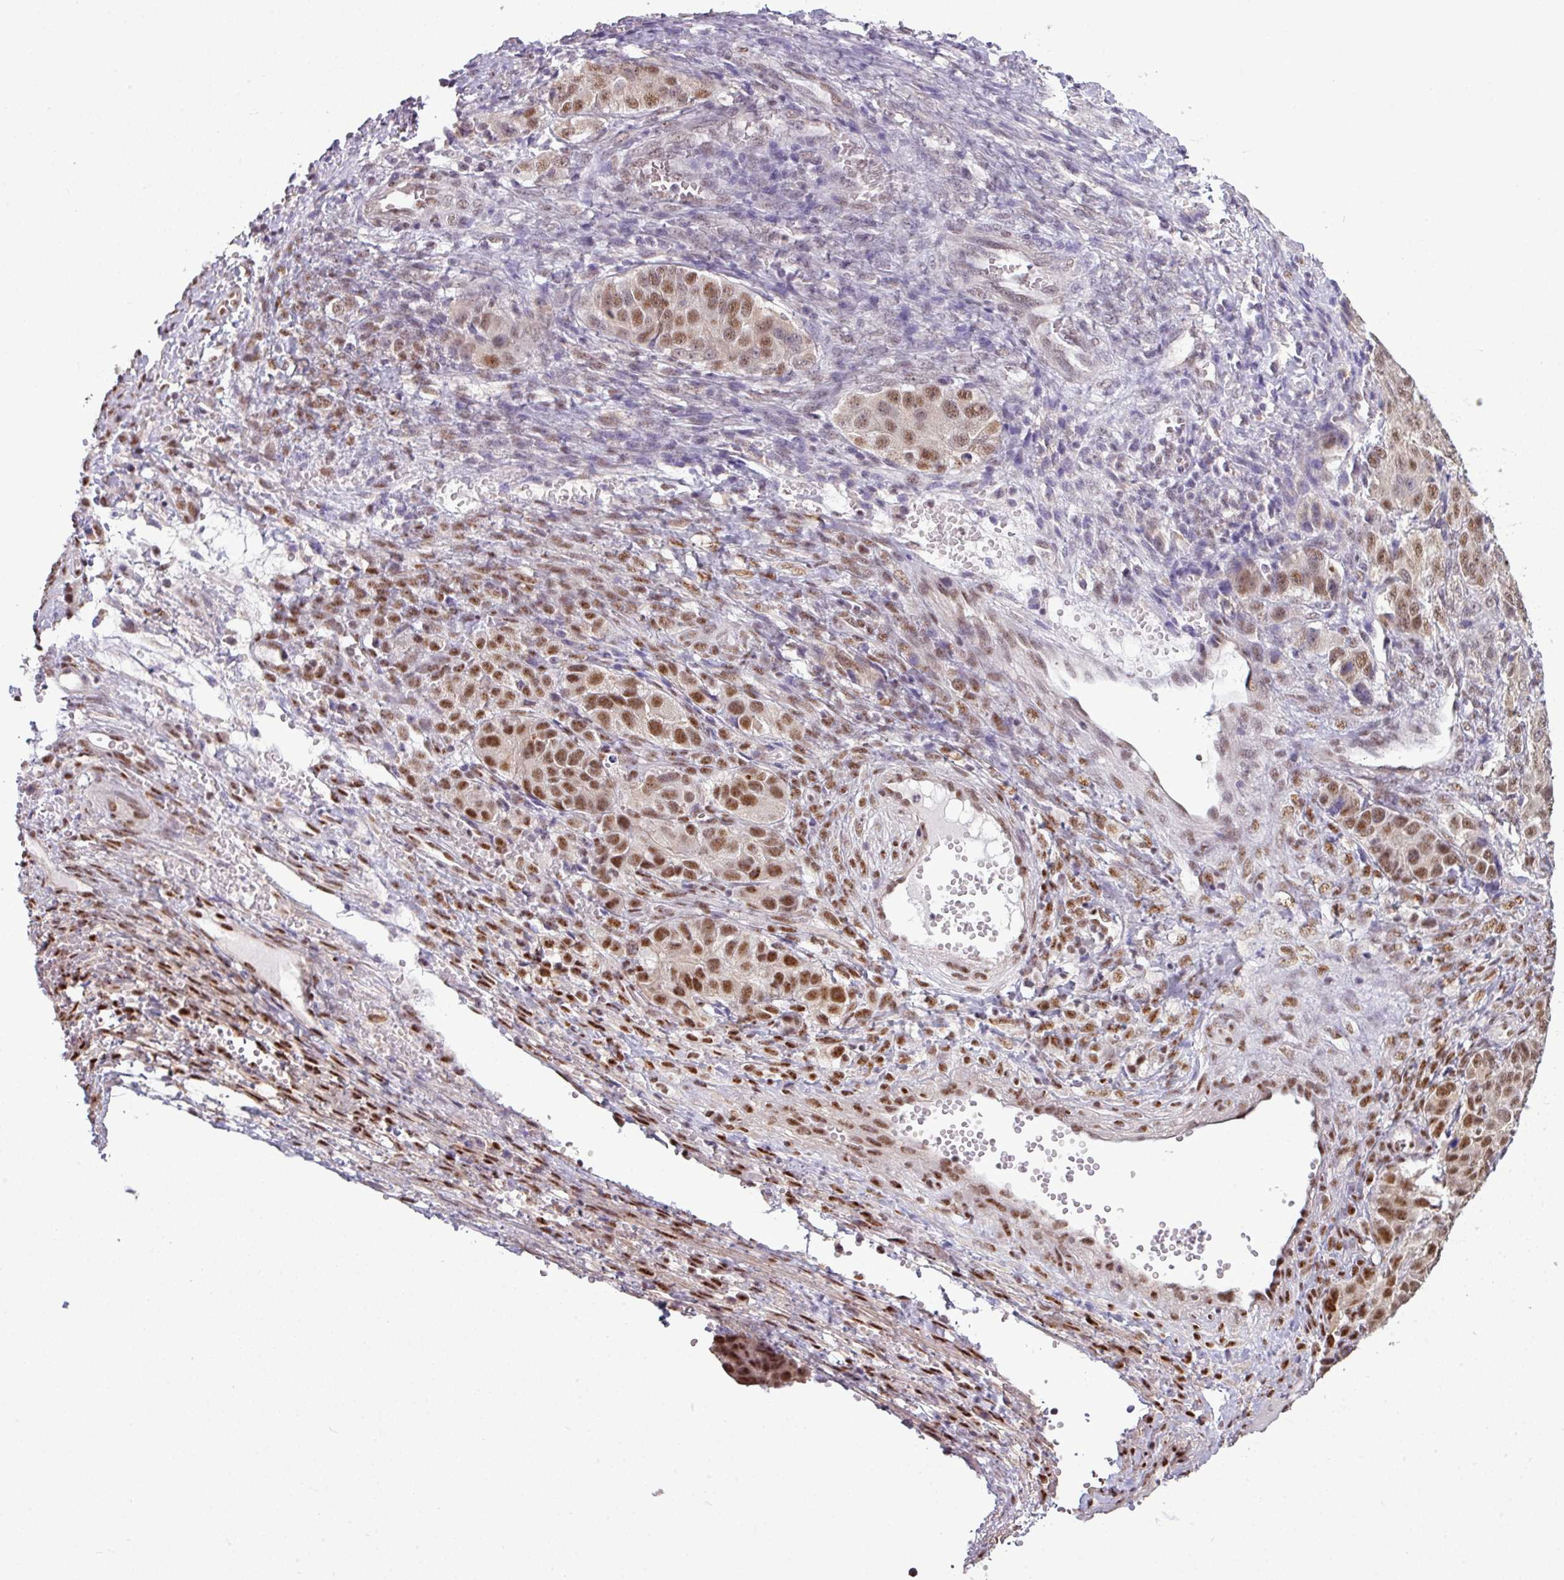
{"staining": {"intensity": "moderate", "quantity": "25%-75%", "location": "nuclear"}, "tissue": "ovarian cancer", "cell_type": "Tumor cells", "image_type": "cancer", "snomed": [{"axis": "morphology", "description": "Carcinoma, endometroid"}, {"axis": "topography", "description": "Ovary"}], "caption": "Immunohistochemical staining of endometroid carcinoma (ovarian) exhibits medium levels of moderate nuclear expression in approximately 25%-75% of tumor cells.", "gene": "ZNF217", "patient": {"sex": "female", "age": 51}}